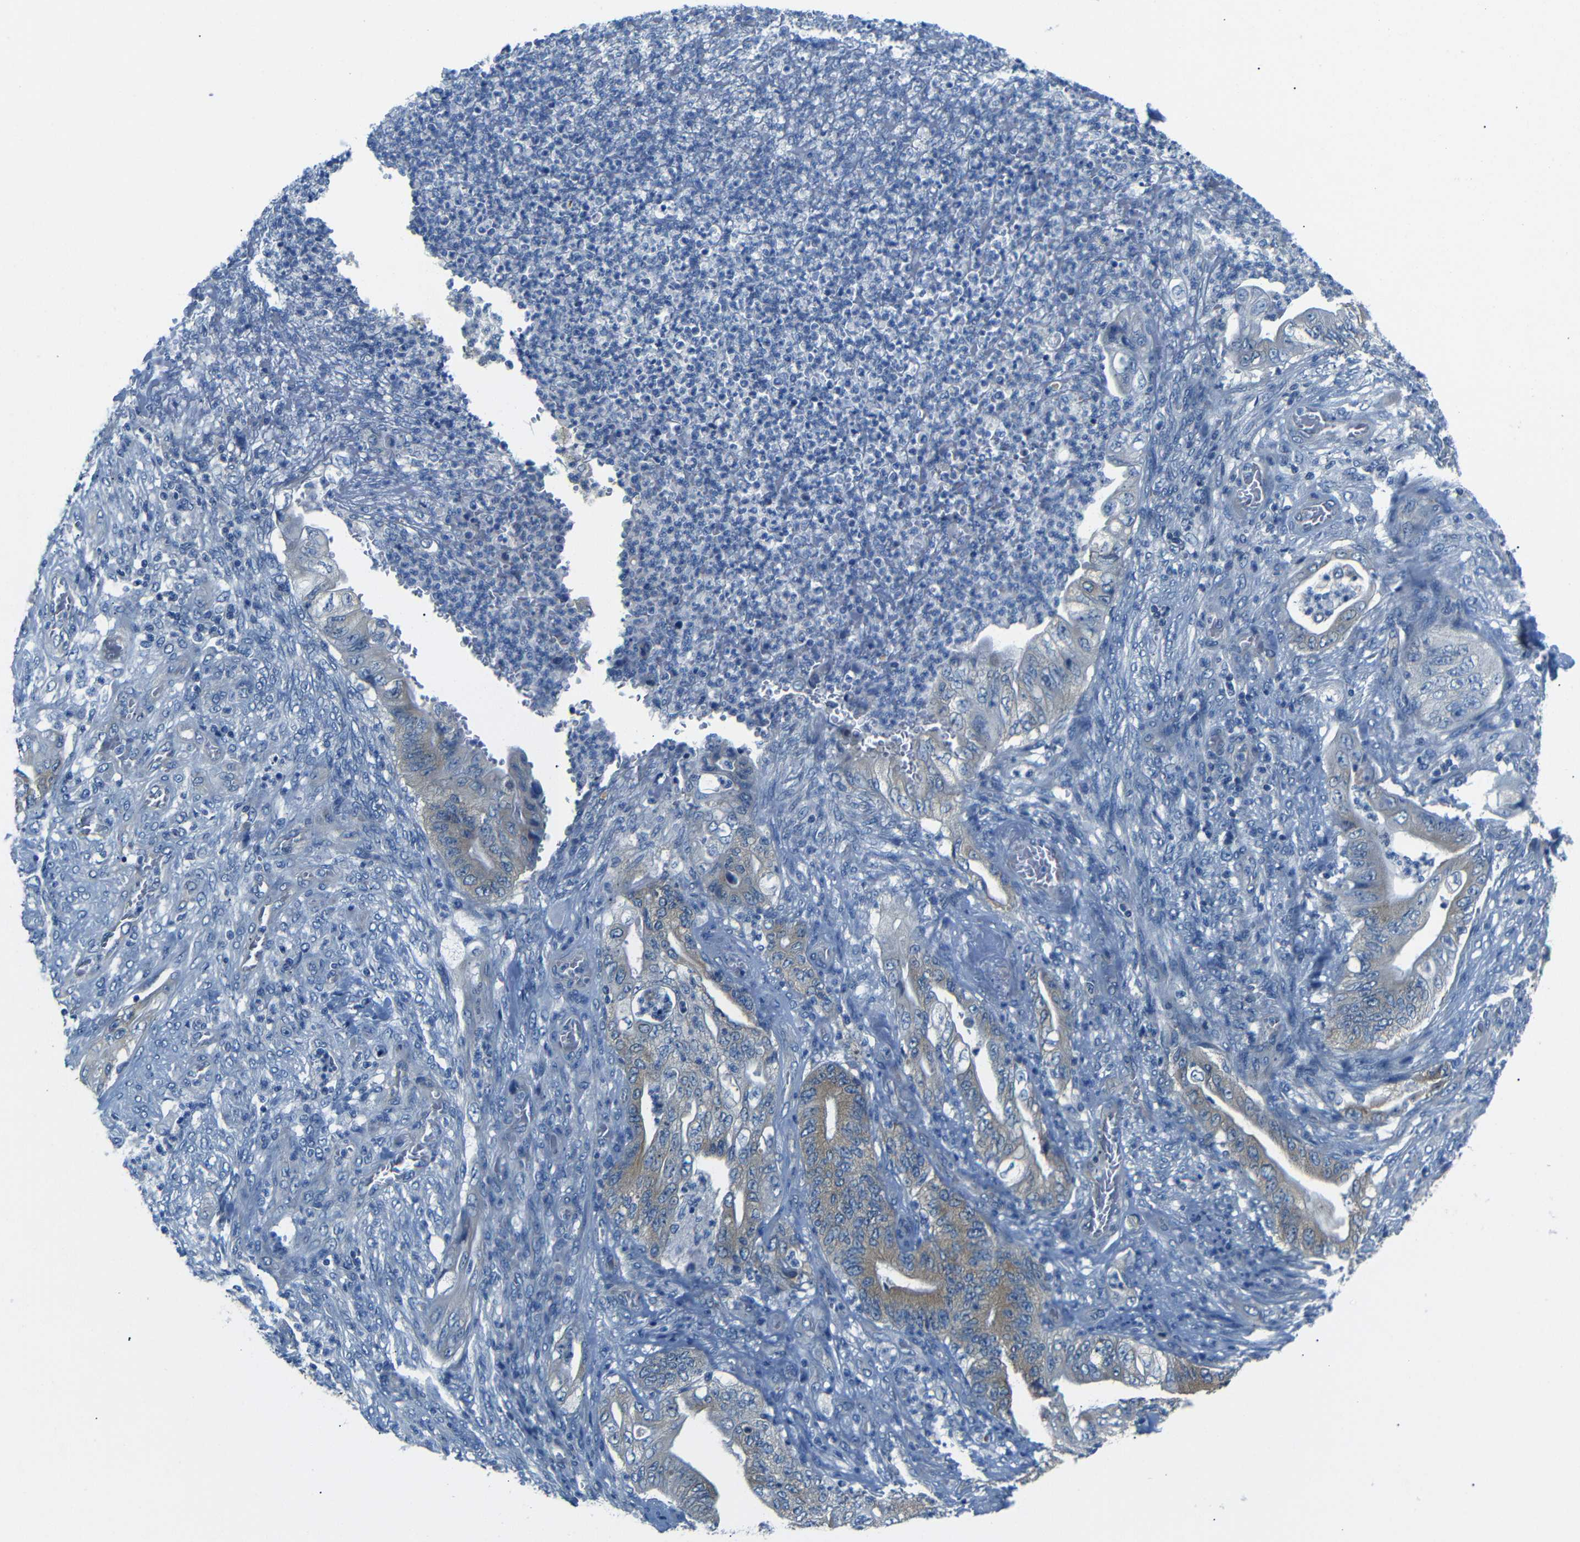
{"staining": {"intensity": "moderate", "quantity": ">75%", "location": "cytoplasmic/membranous"}, "tissue": "stomach cancer", "cell_type": "Tumor cells", "image_type": "cancer", "snomed": [{"axis": "morphology", "description": "Adenocarcinoma, NOS"}, {"axis": "topography", "description": "Stomach"}], "caption": "A micrograph of stomach cancer (adenocarcinoma) stained for a protein reveals moderate cytoplasmic/membranous brown staining in tumor cells. Nuclei are stained in blue.", "gene": "DCP1A", "patient": {"sex": "female", "age": 73}}